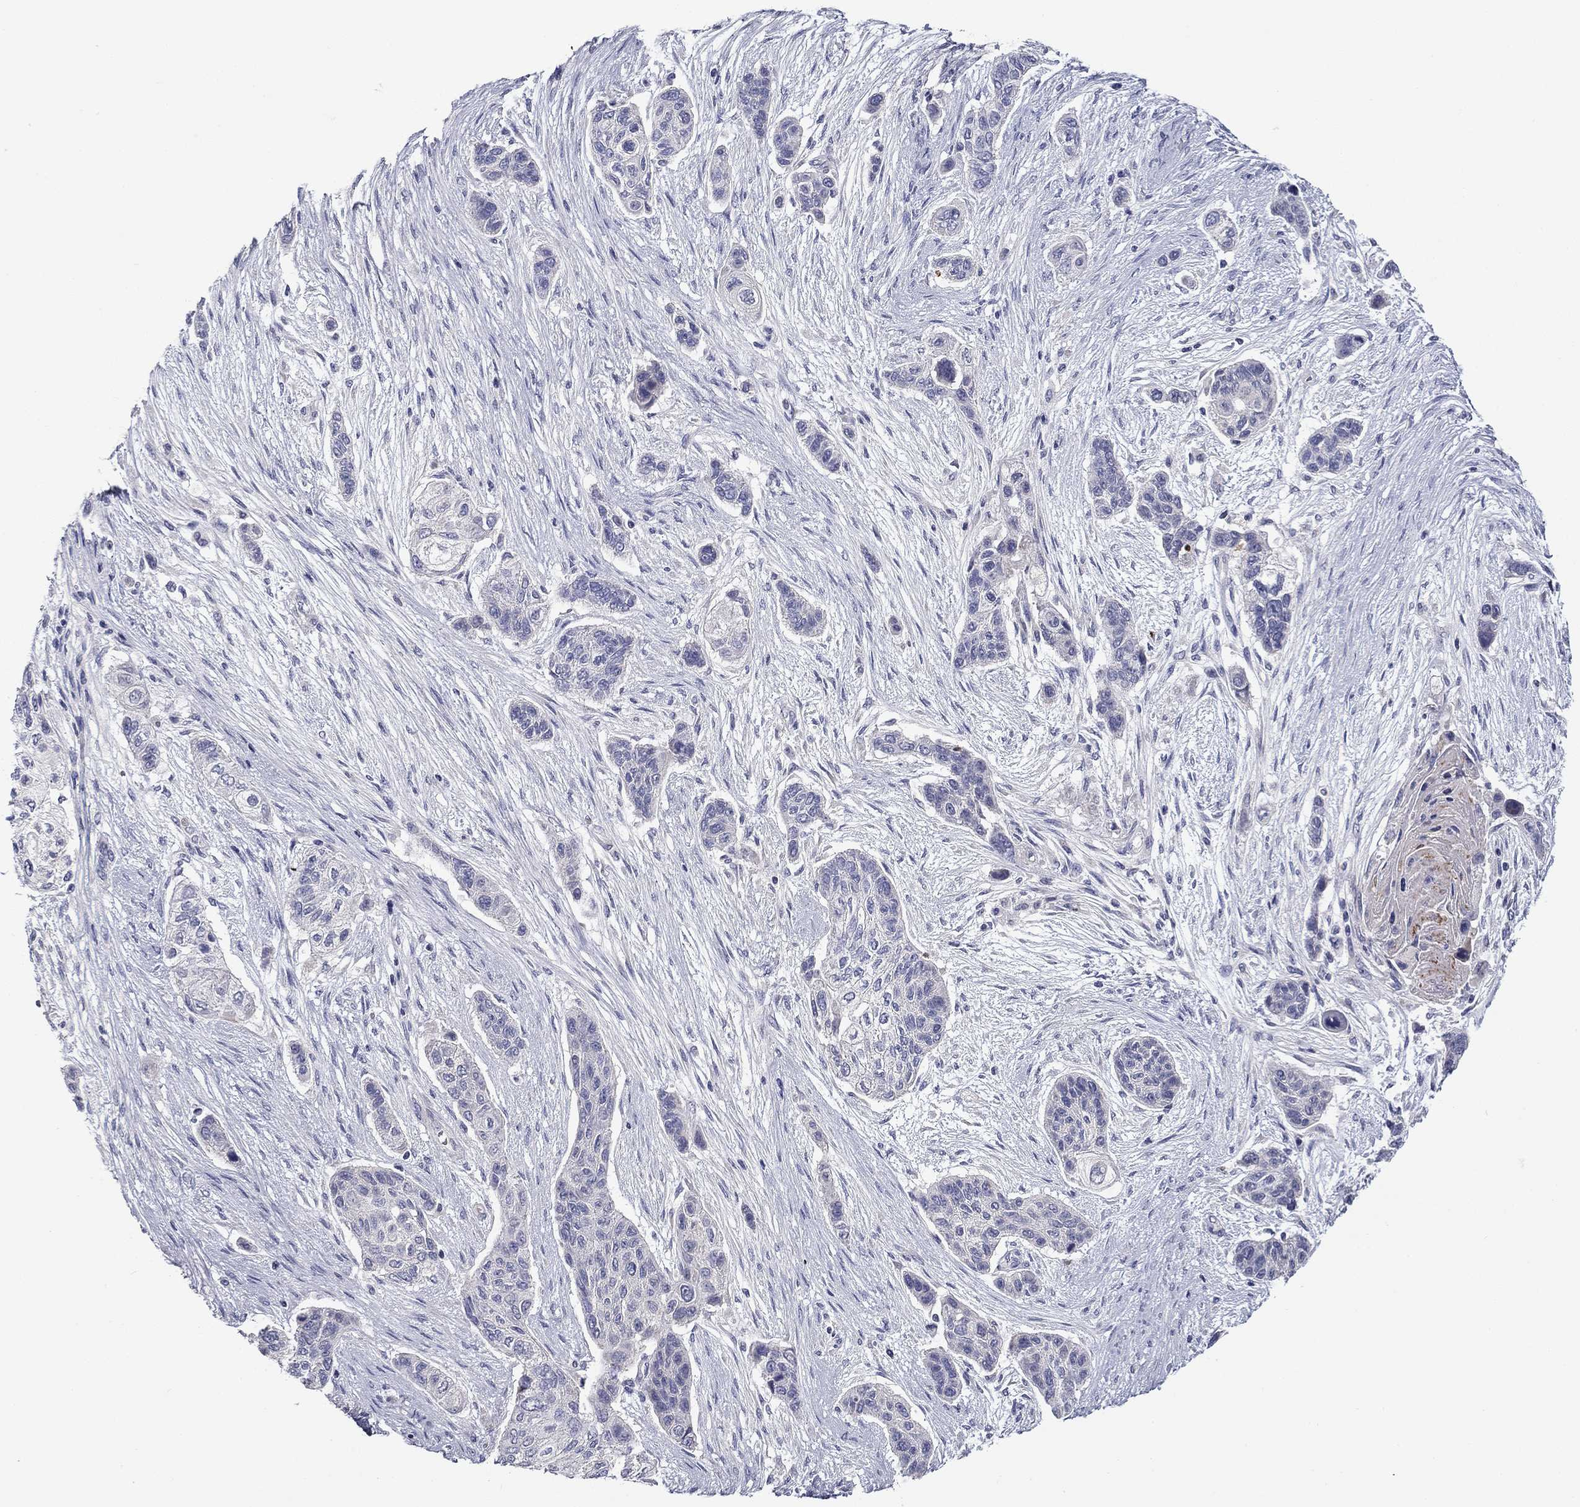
{"staining": {"intensity": "negative", "quantity": "none", "location": "none"}, "tissue": "lung cancer", "cell_type": "Tumor cells", "image_type": "cancer", "snomed": [{"axis": "morphology", "description": "Squamous cell carcinoma, NOS"}, {"axis": "topography", "description": "Lung"}], "caption": "There is no significant positivity in tumor cells of lung cancer. (DAB (3,3'-diaminobenzidine) IHC with hematoxylin counter stain).", "gene": "SPATA7", "patient": {"sex": "male", "age": 69}}